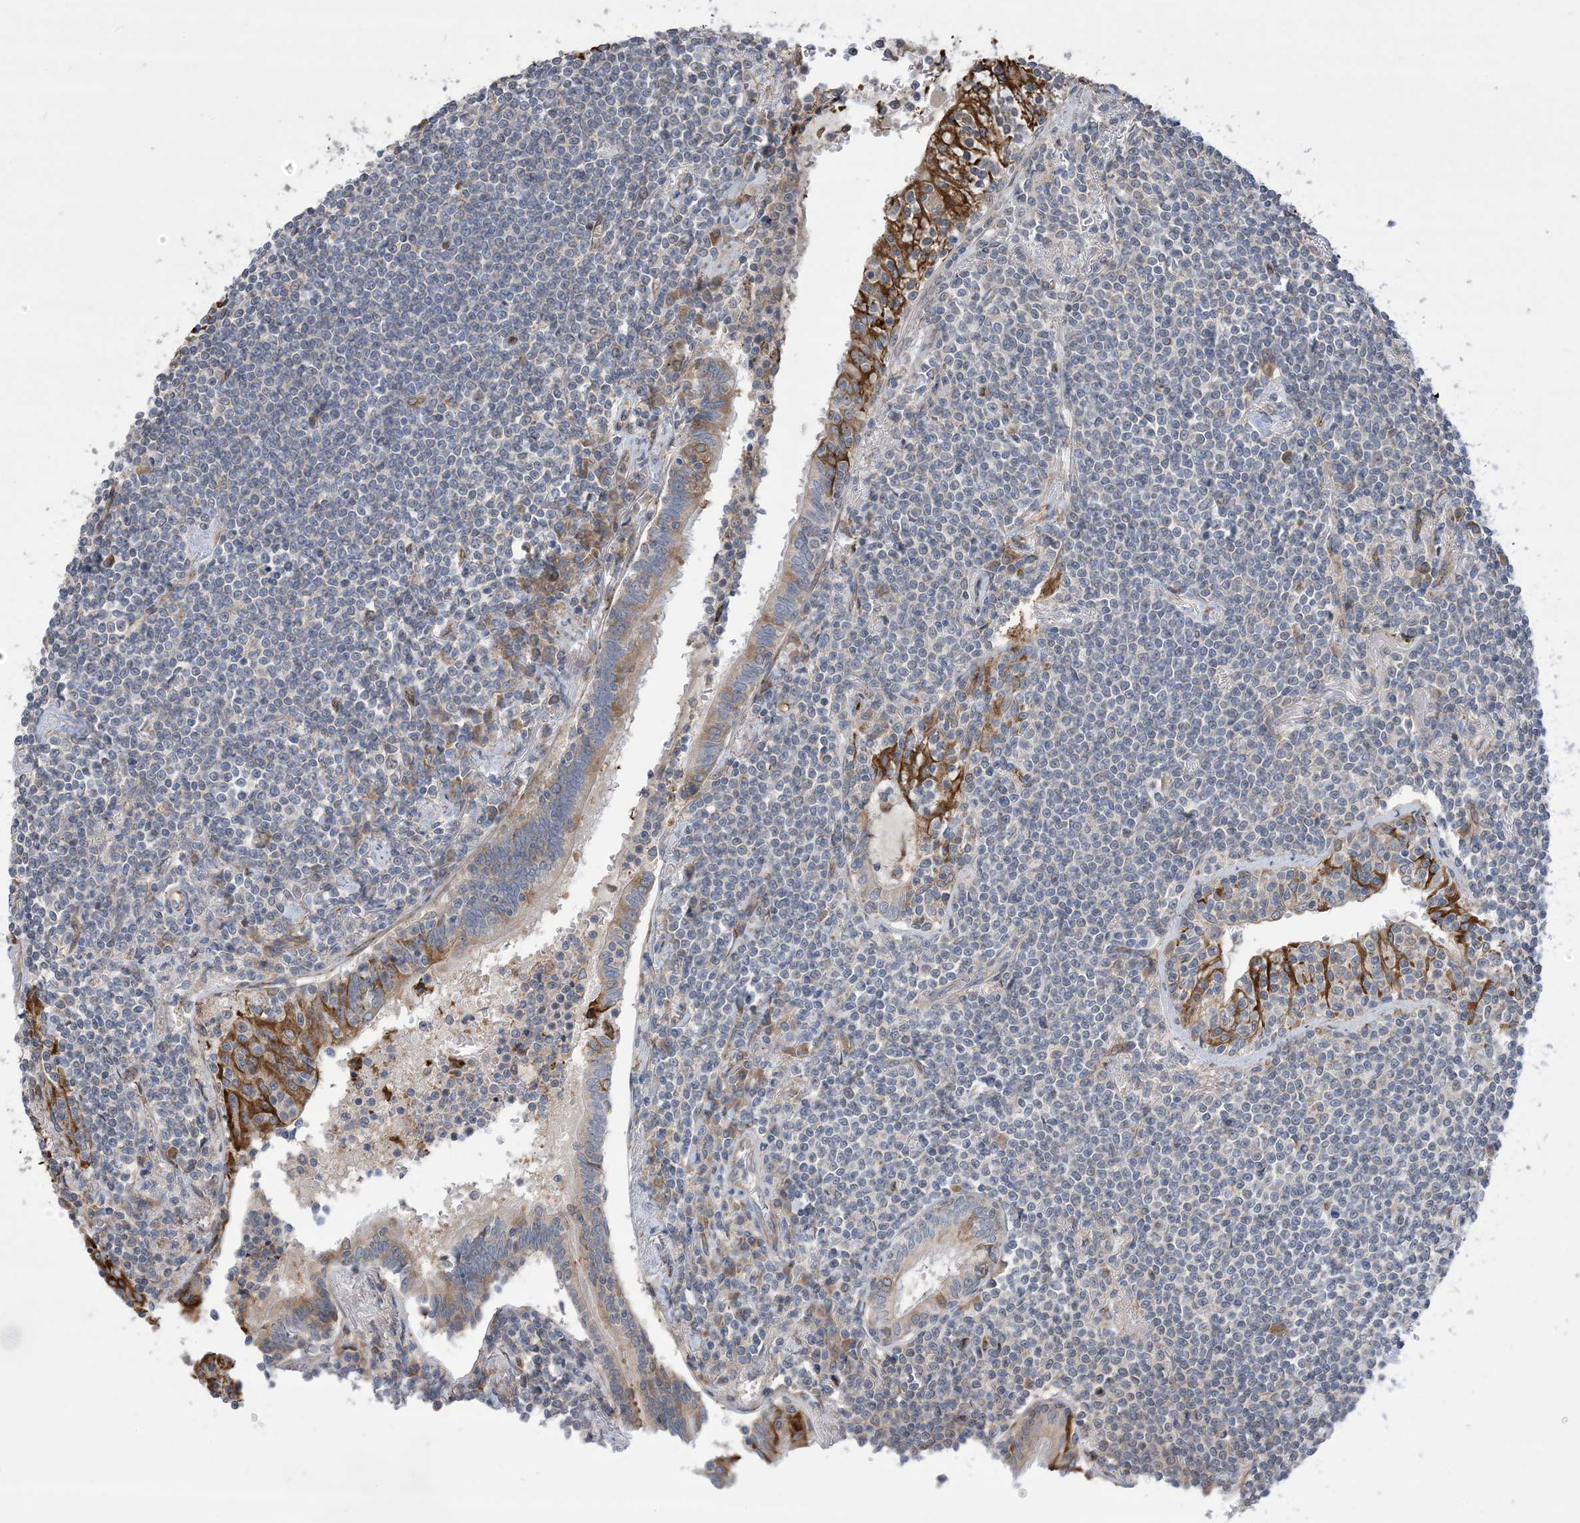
{"staining": {"intensity": "negative", "quantity": "none", "location": "none"}, "tissue": "lymphoma", "cell_type": "Tumor cells", "image_type": "cancer", "snomed": [{"axis": "morphology", "description": "Malignant lymphoma, non-Hodgkin's type, Low grade"}, {"axis": "topography", "description": "Lung"}], "caption": "There is no significant positivity in tumor cells of malignant lymphoma, non-Hodgkin's type (low-grade).", "gene": "CLEC16A", "patient": {"sex": "female", "age": 71}}